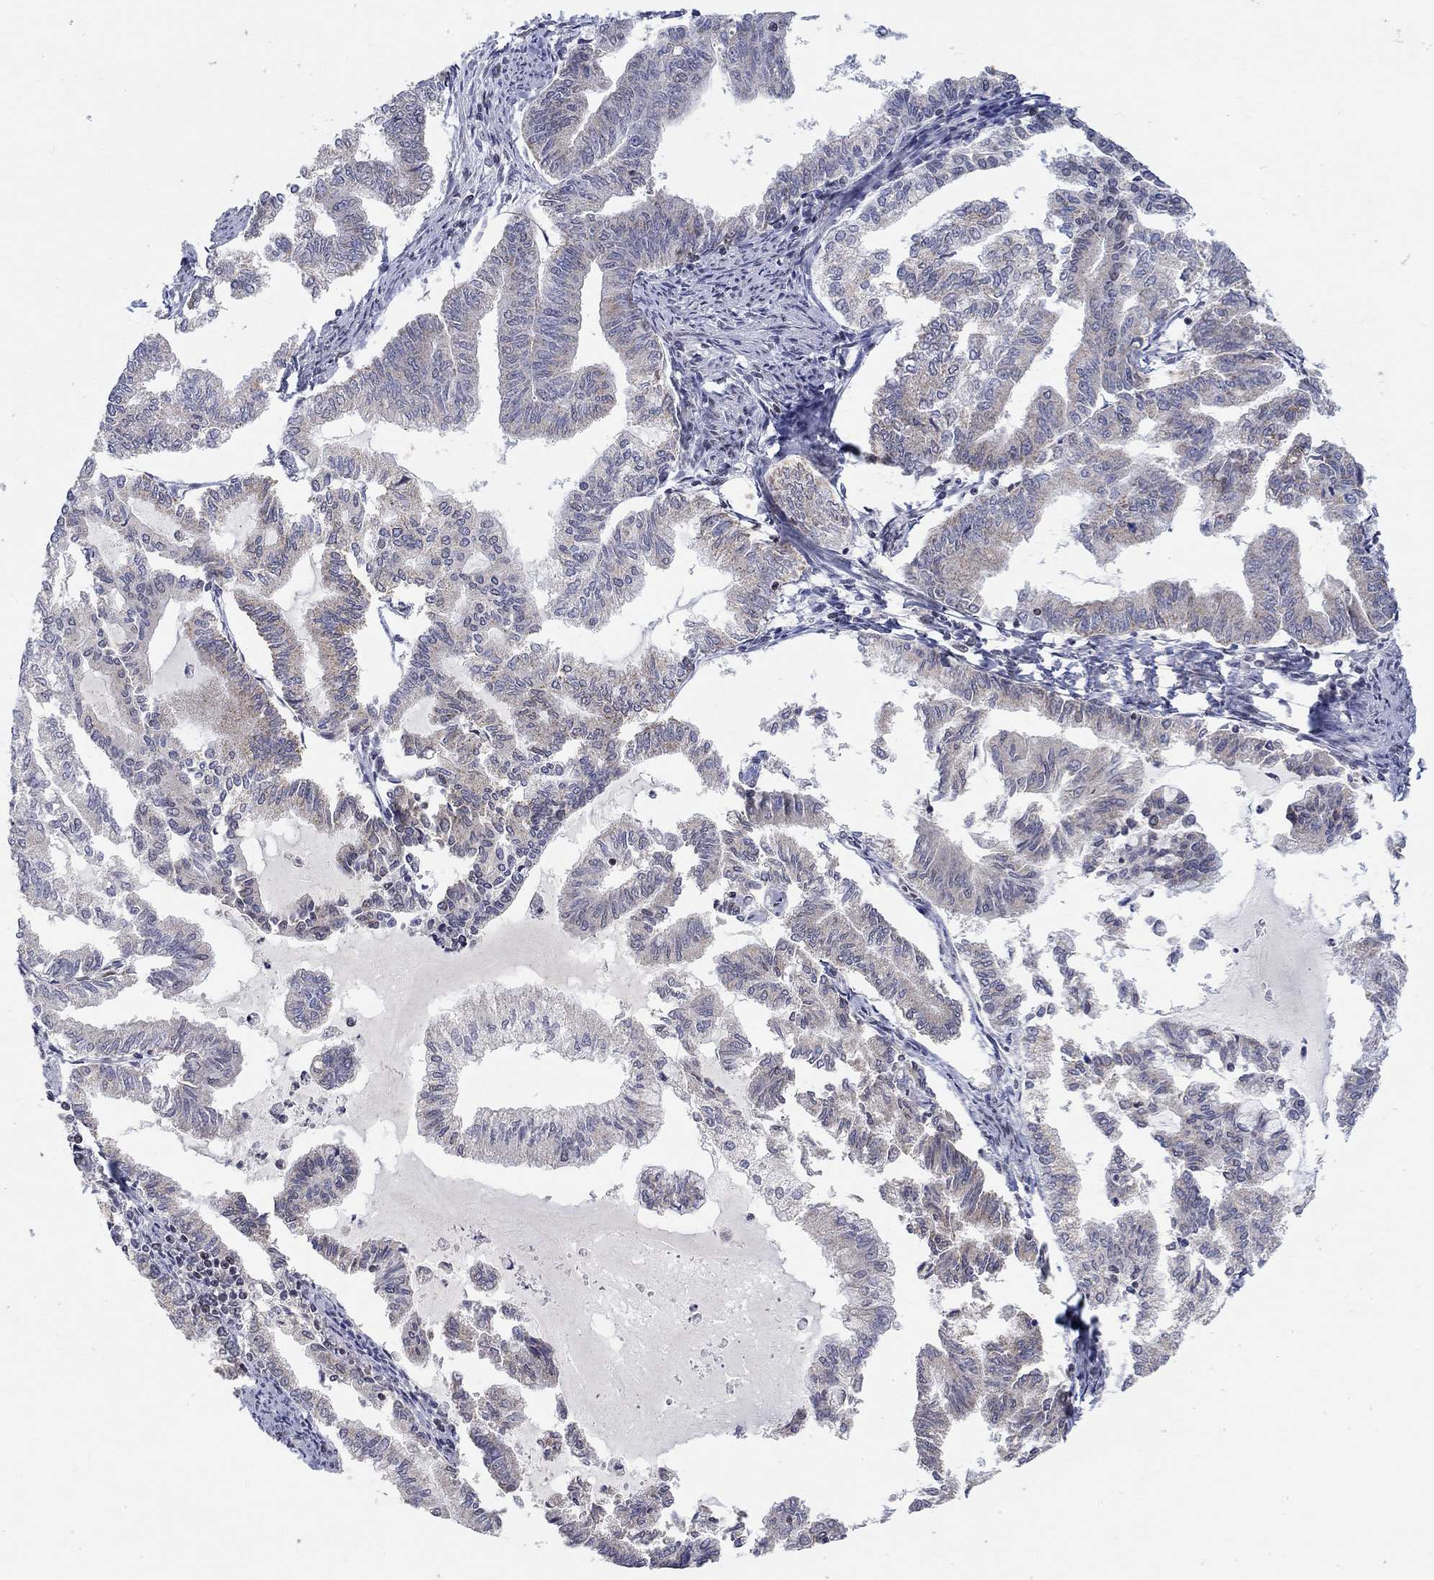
{"staining": {"intensity": "weak", "quantity": "<25%", "location": "cytoplasmic/membranous"}, "tissue": "endometrial cancer", "cell_type": "Tumor cells", "image_type": "cancer", "snomed": [{"axis": "morphology", "description": "Adenocarcinoma, NOS"}, {"axis": "topography", "description": "Endometrium"}], "caption": "Immunohistochemistry (IHC) photomicrograph of human adenocarcinoma (endometrial) stained for a protein (brown), which demonstrates no staining in tumor cells. Brightfield microscopy of IHC stained with DAB (3,3'-diaminobenzidine) (brown) and hematoxylin (blue), captured at high magnification.", "gene": "KLF12", "patient": {"sex": "female", "age": 79}}